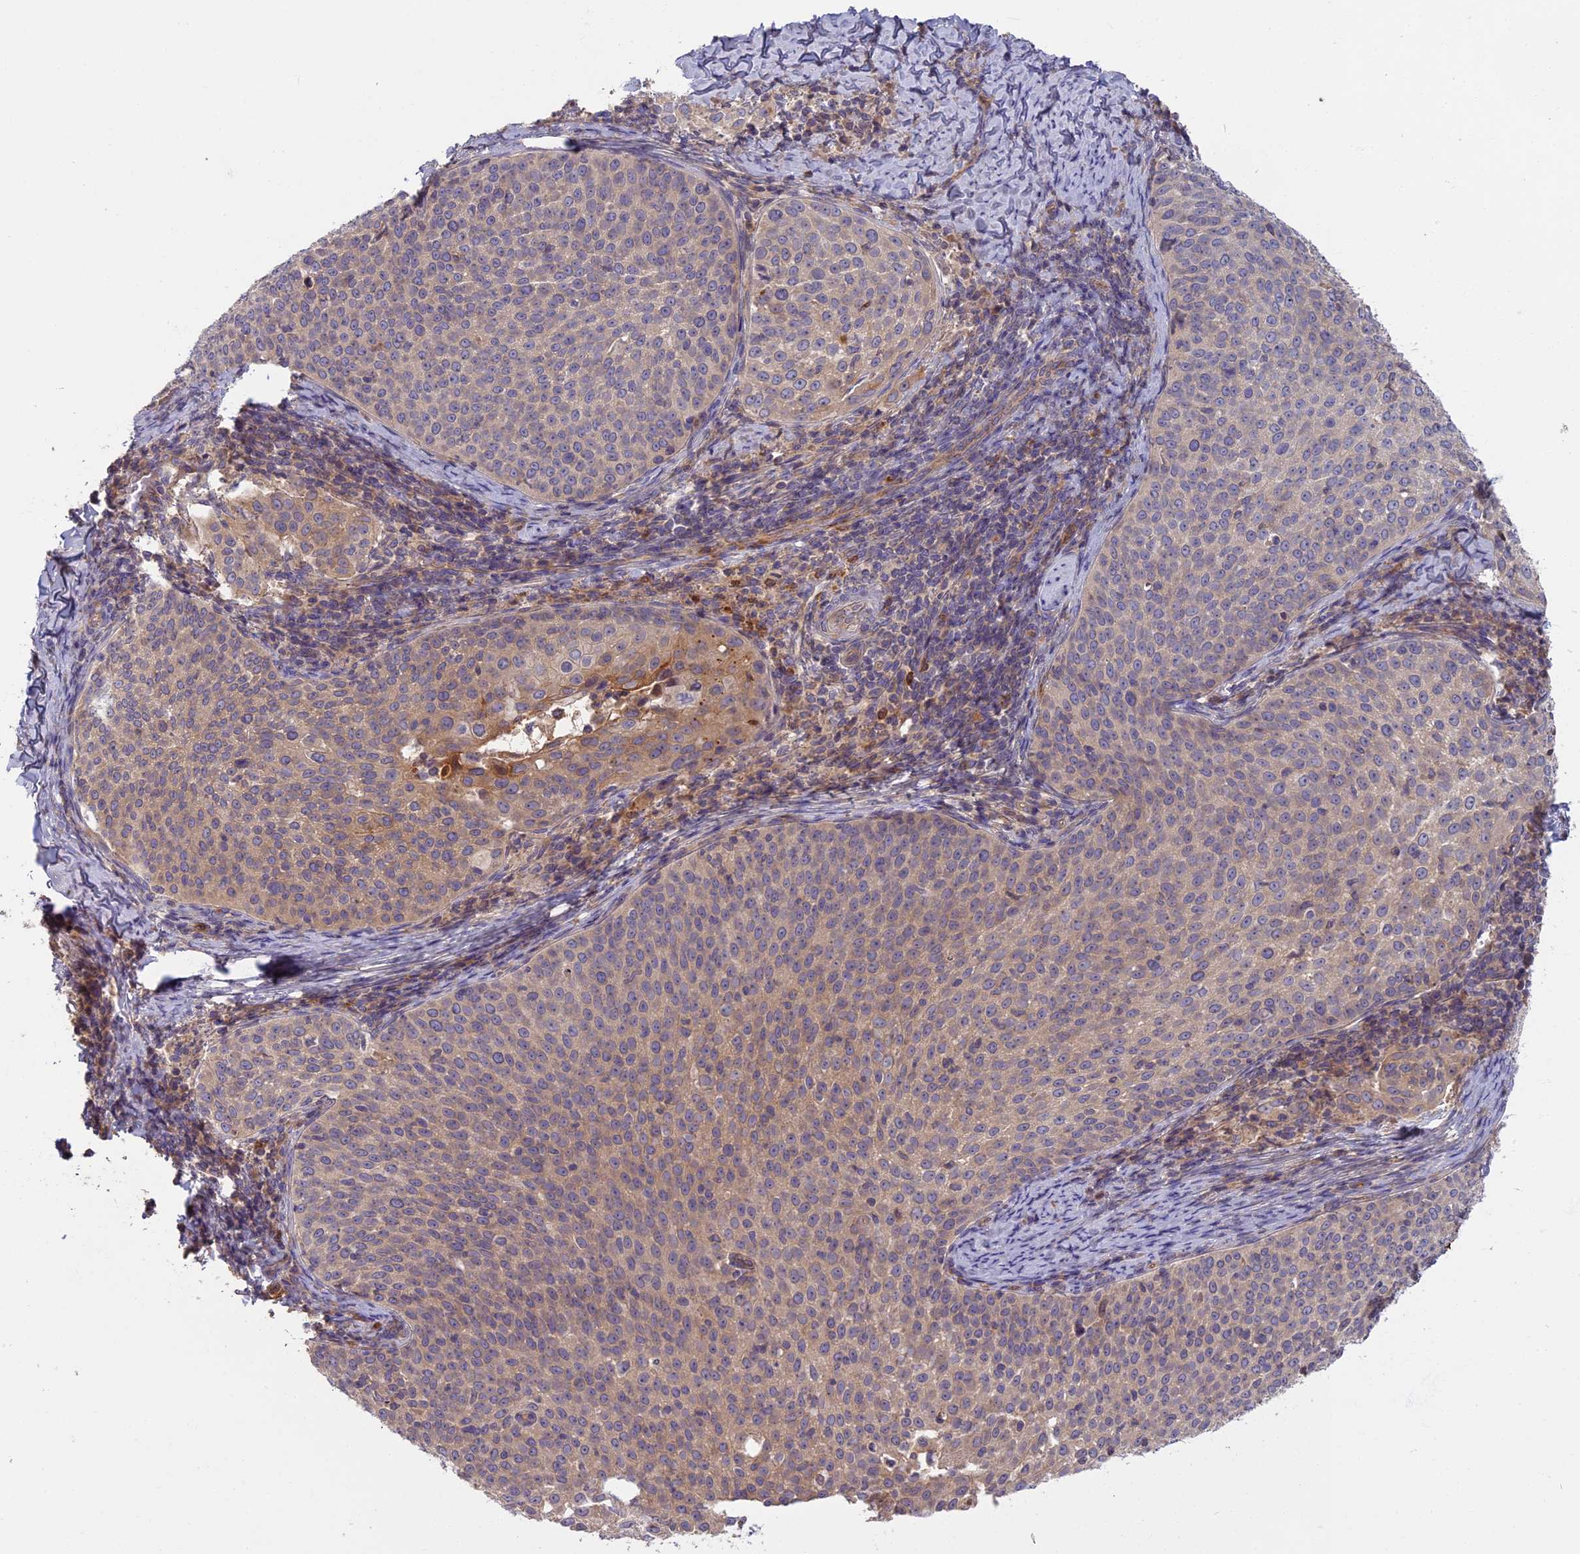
{"staining": {"intensity": "moderate", "quantity": "25%-75%", "location": "cytoplasmic/membranous"}, "tissue": "cervical cancer", "cell_type": "Tumor cells", "image_type": "cancer", "snomed": [{"axis": "morphology", "description": "Squamous cell carcinoma, NOS"}, {"axis": "topography", "description": "Cervix"}], "caption": "Cervical squamous cell carcinoma stained with immunohistochemistry (IHC) displays moderate cytoplasmic/membranous expression in about 25%-75% of tumor cells. Immunohistochemistry (ihc) stains the protein in brown and the nuclei are stained blue.", "gene": "AP4E1", "patient": {"sex": "female", "age": 57}}